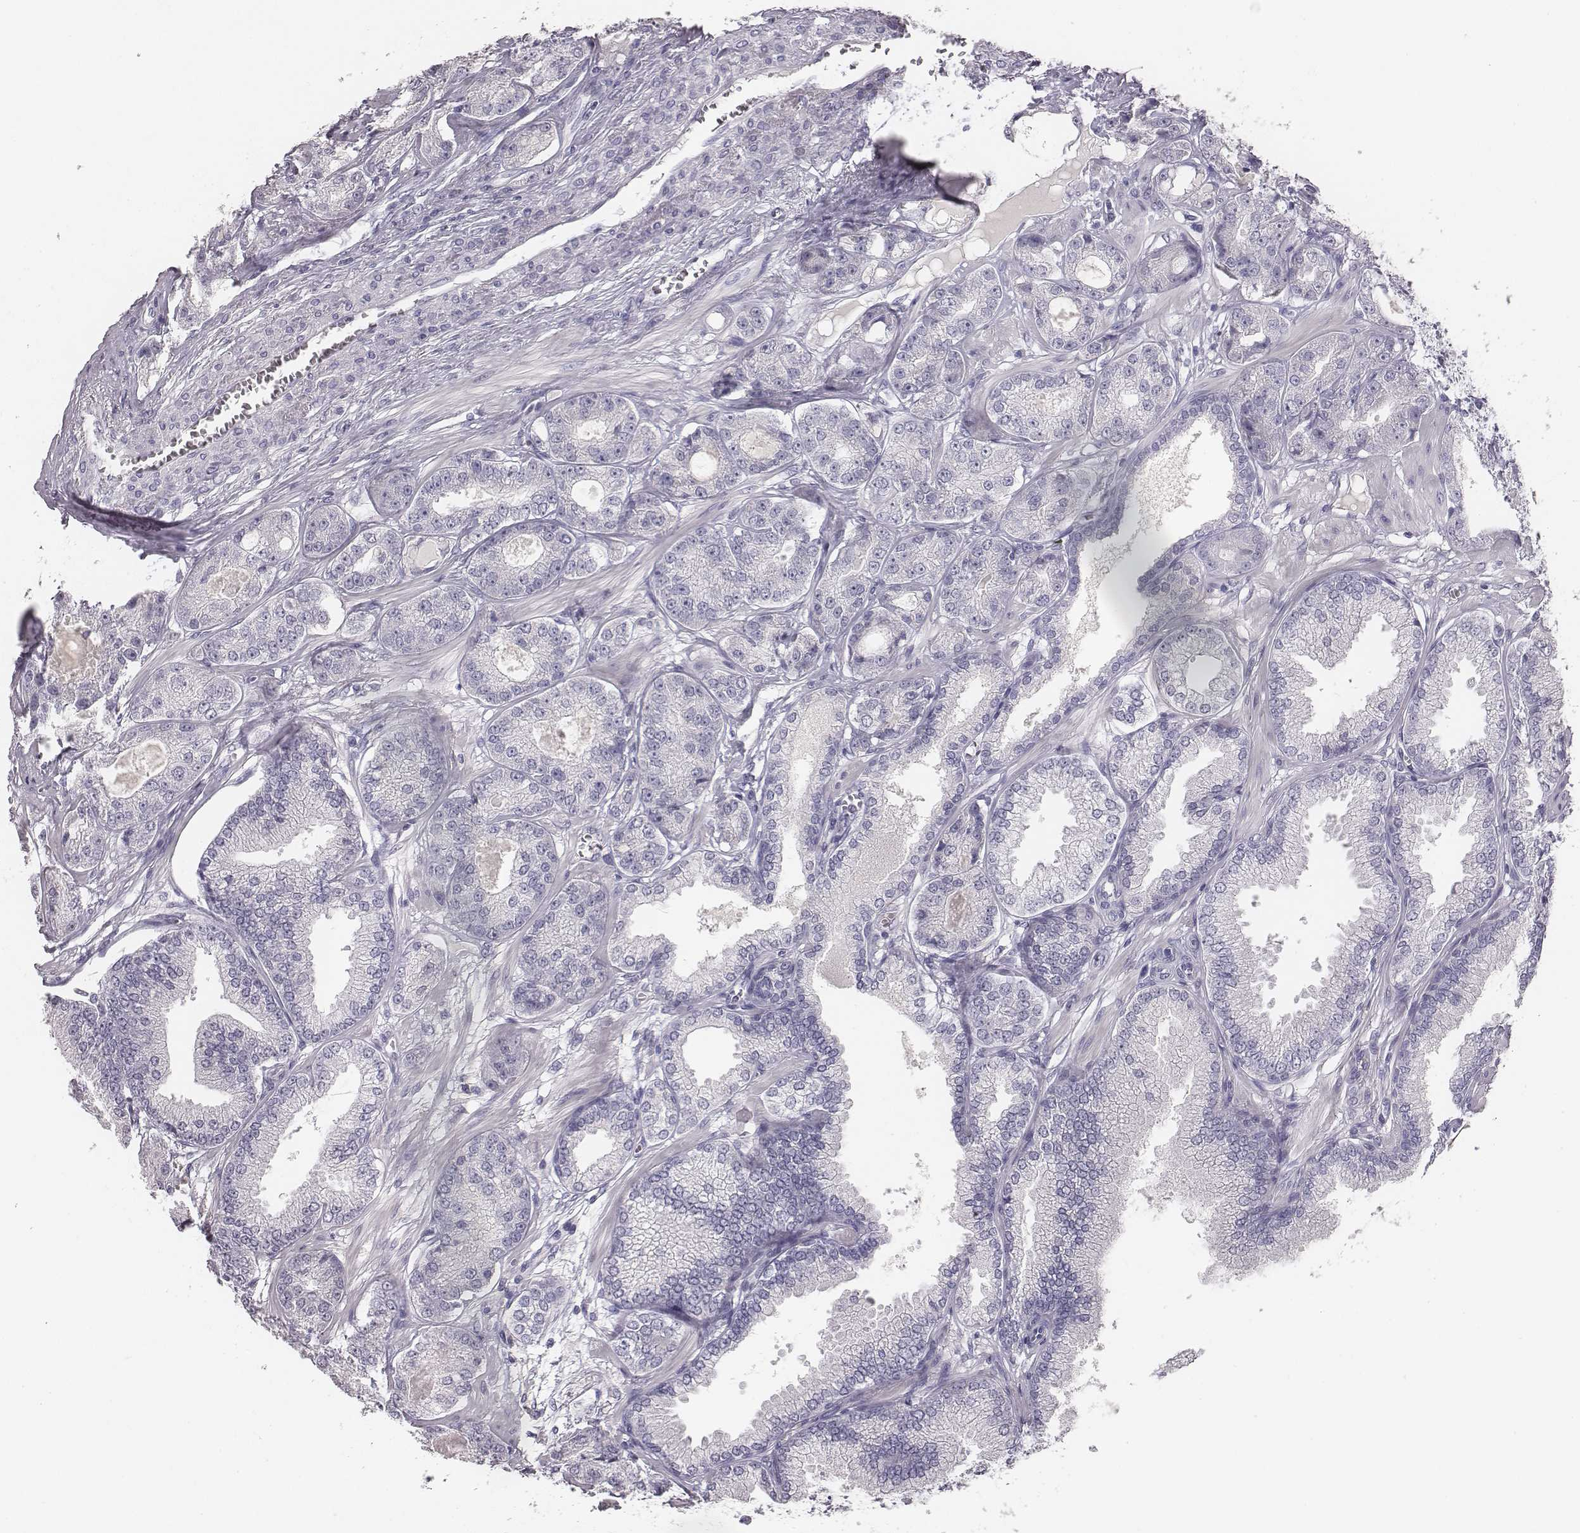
{"staining": {"intensity": "negative", "quantity": "none", "location": "none"}, "tissue": "prostate cancer", "cell_type": "Tumor cells", "image_type": "cancer", "snomed": [{"axis": "morphology", "description": "Adenocarcinoma, NOS"}, {"axis": "topography", "description": "Prostate"}], "caption": "Immunohistochemistry of adenocarcinoma (prostate) exhibits no staining in tumor cells. (Stains: DAB (3,3'-diaminobenzidine) immunohistochemistry with hematoxylin counter stain, Microscopy: brightfield microscopy at high magnification).", "gene": "MYH6", "patient": {"sex": "male", "age": 64}}